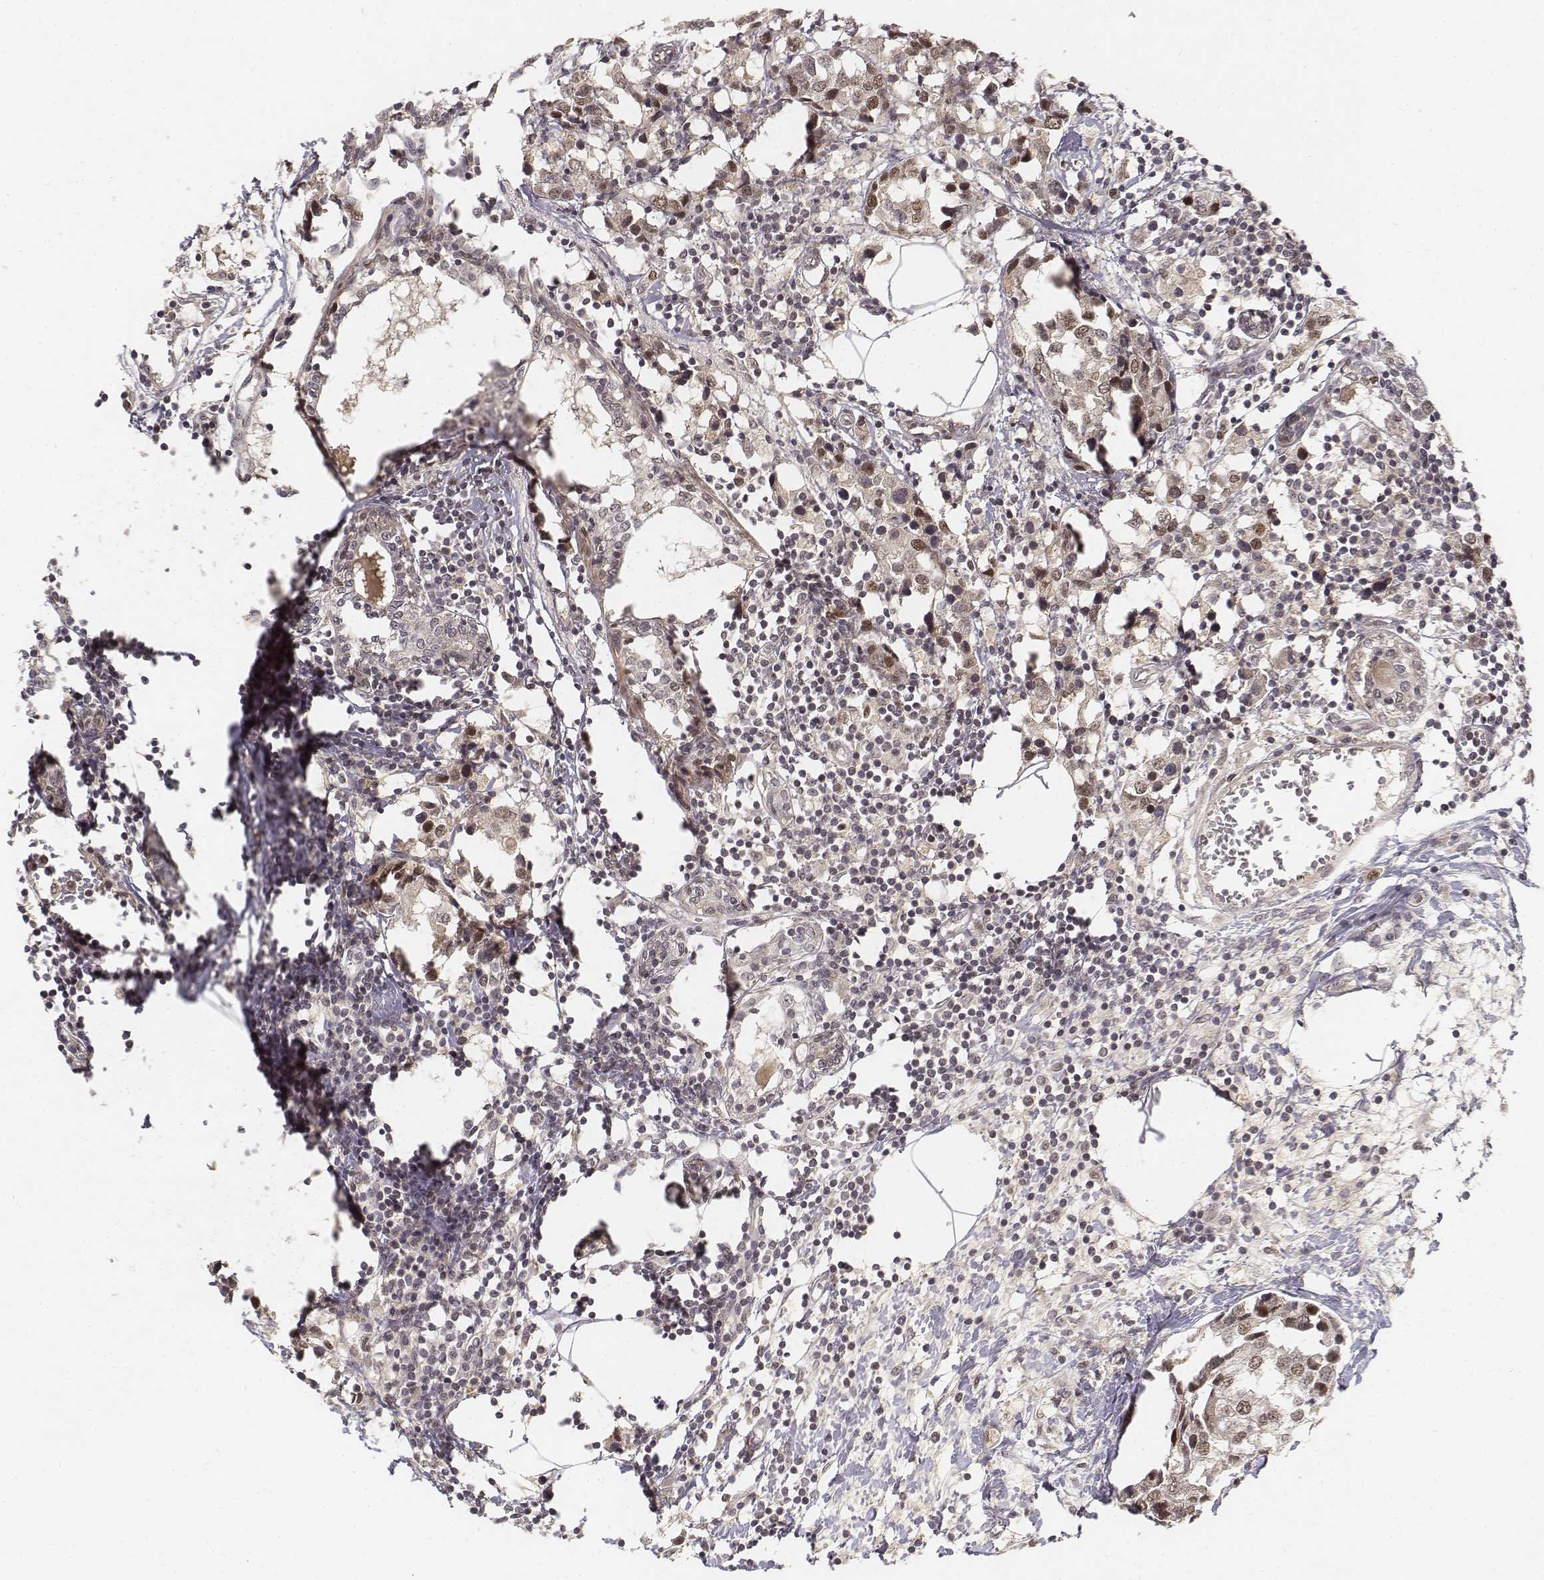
{"staining": {"intensity": "moderate", "quantity": "25%-75%", "location": "nuclear"}, "tissue": "breast cancer", "cell_type": "Tumor cells", "image_type": "cancer", "snomed": [{"axis": "morphology", "description": "Lobular carcinoma"}, {"axis": "topography", "description": "Breast"}], "caption": "This is an image of immunohistochemistry staining of lobular carcinoma (breast), which shows moderate staining in the nuclear of tumor cells.", "gene": "FANCD2", "patient": {"sex": "female", "age": 59}}